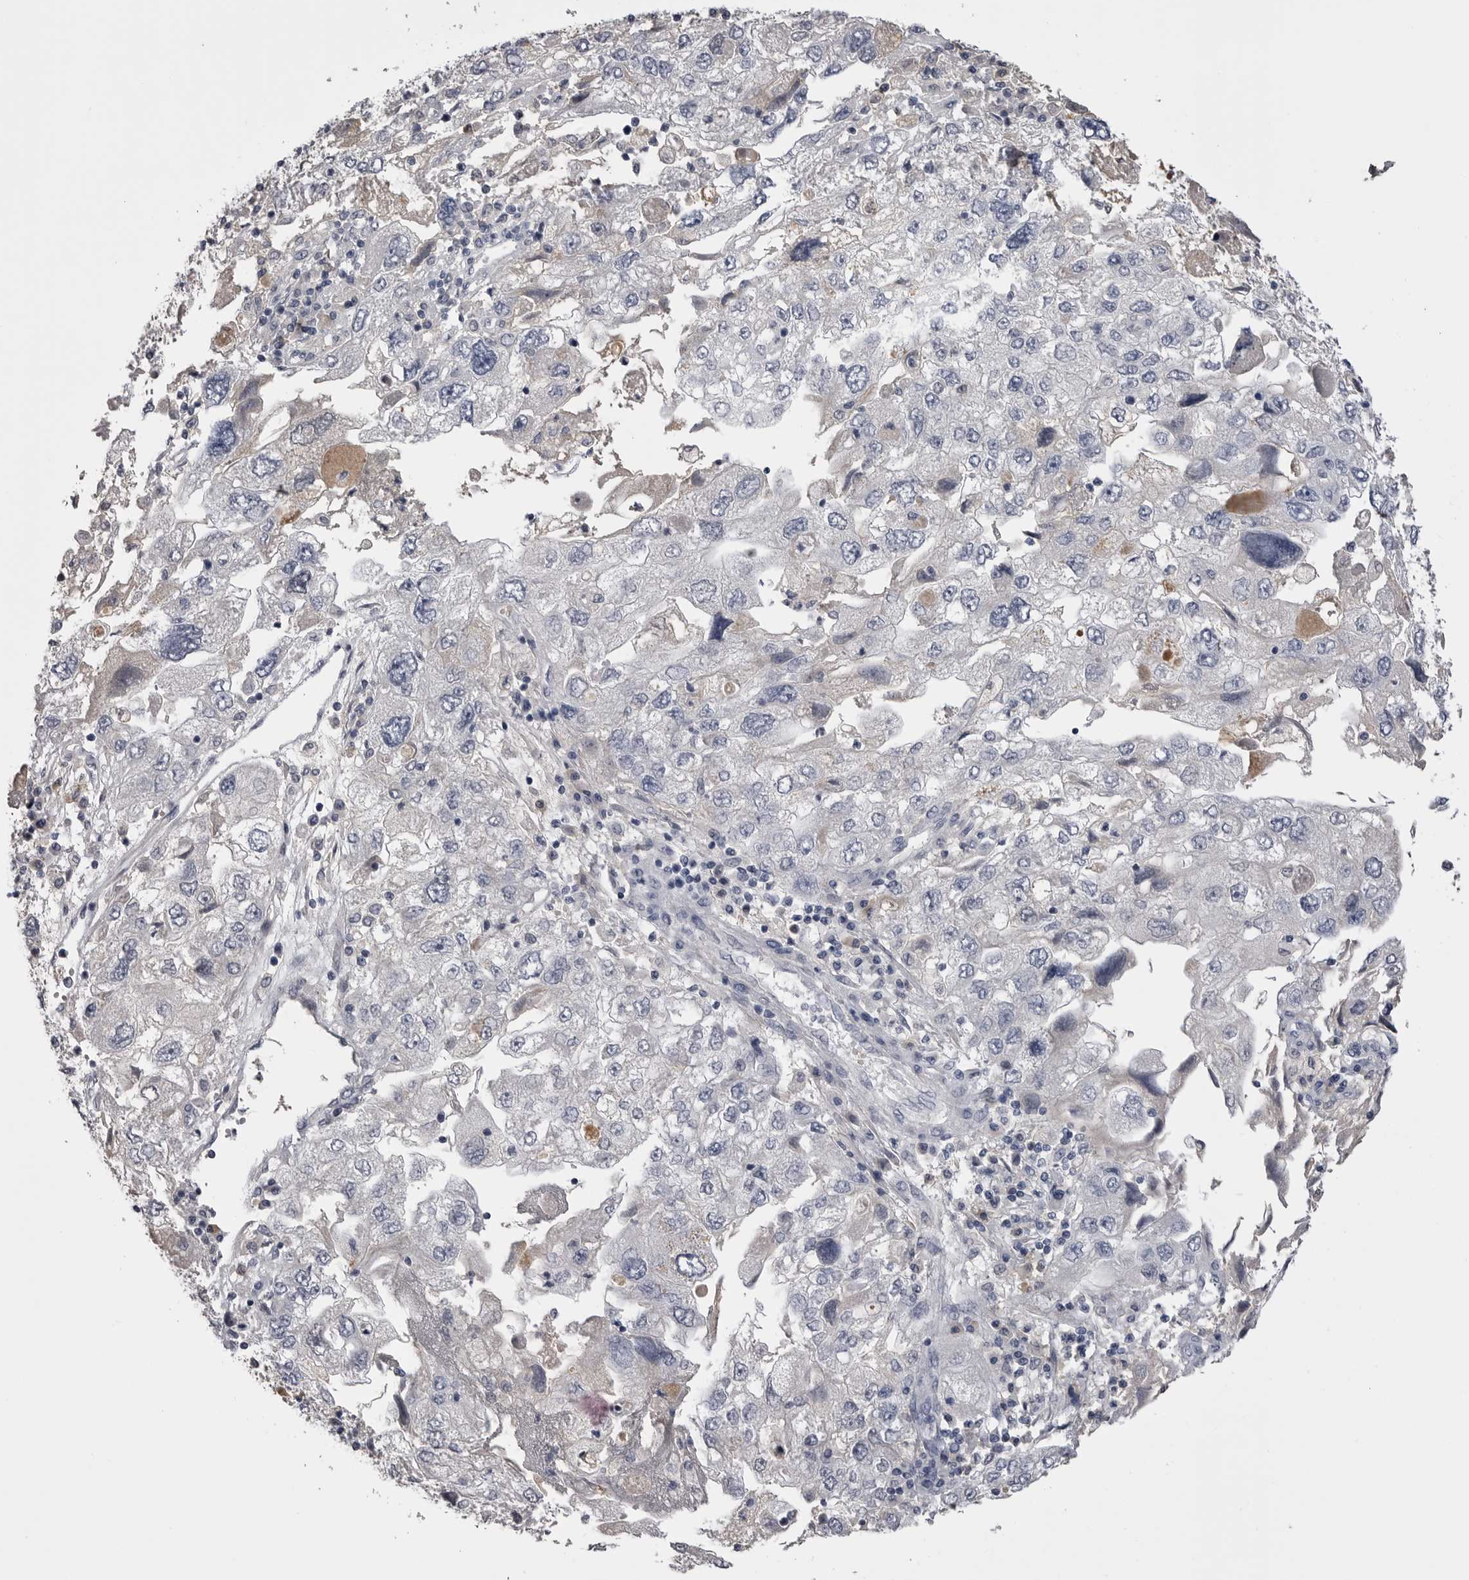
{"staining": {"intensity": "negative", "quantity": "none", "location": "none"}, "tissue": "endometrial cancer", "cell_type": "Tumor cells", "image_type": "cancer", "snomed": [{"axis": "morphology", "description": "Adenocarcinoma, NOS"}, {"axis": "topography", "description": "Endometrium"}], "caption": "An immunohistochemistry (IHC) micrograph of adenocarcinoma (endometrial) is shown. There is no staining in tumor cells of adenocarcinoma (endometrial). The staining is performed using DAB brown chromogen with nuclei counter-stained in using hematoxylin.", "gene": "AHSG", "patient": {"sex": "female", "age": 49}}